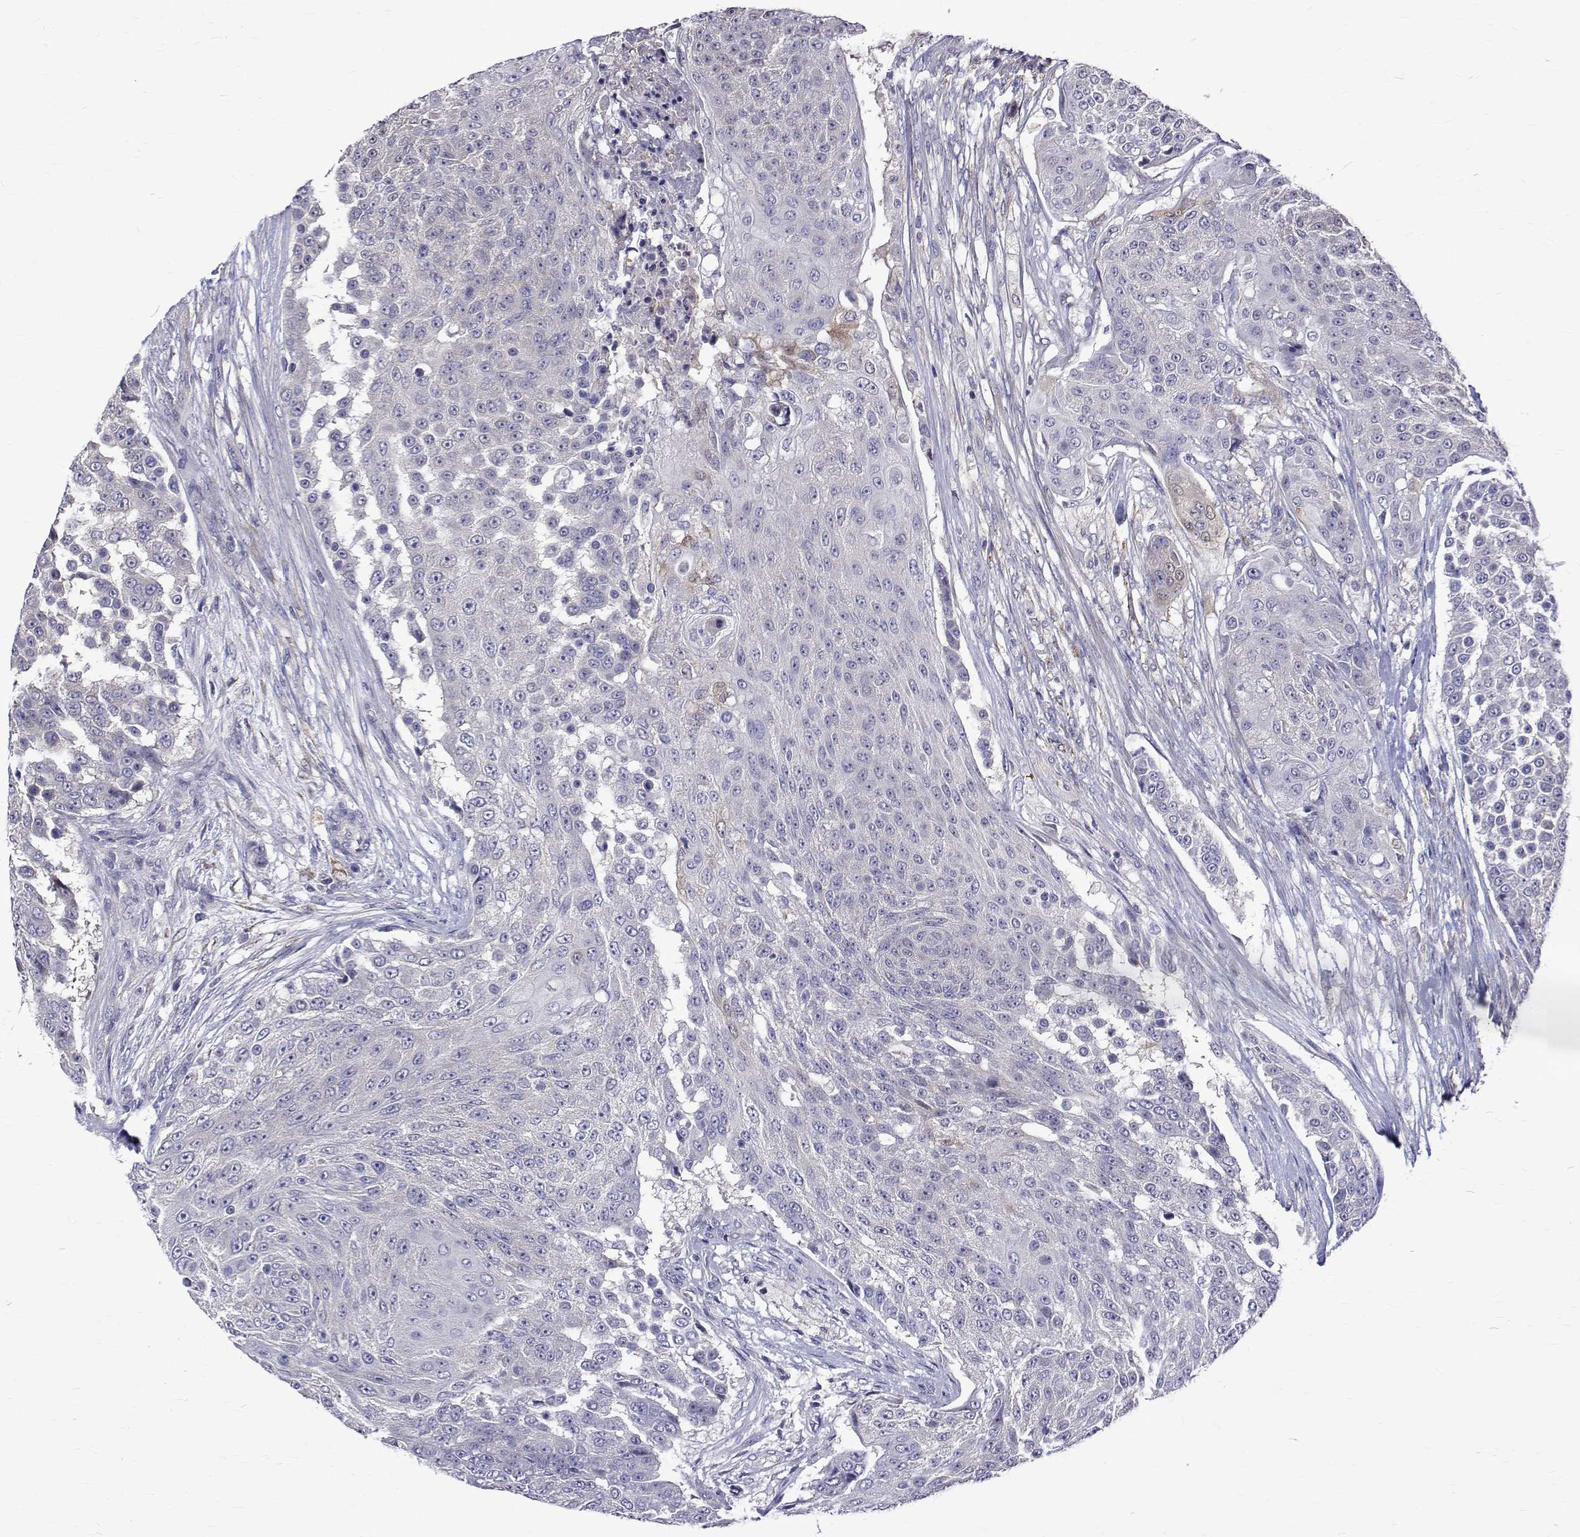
{"staining": {"intensity": "negative", "quantity": "none", "location": "none"}, "tissue": "urothelial cancer", "cell_type": "Tumor cells", "image_type": "cancer", "snomed": [{"axis": "morphology", "description": "Urothelial carcinoma, High grade"}, {"axis": "topography", "description": "Urinary bladder"}], "caption": "Protein analysis of high-grade urothelial carcinoma demonstrates no significant positivity in tumor cells.", "gene": "PADI1", "patient": {"sex": "female", "age": 63}}